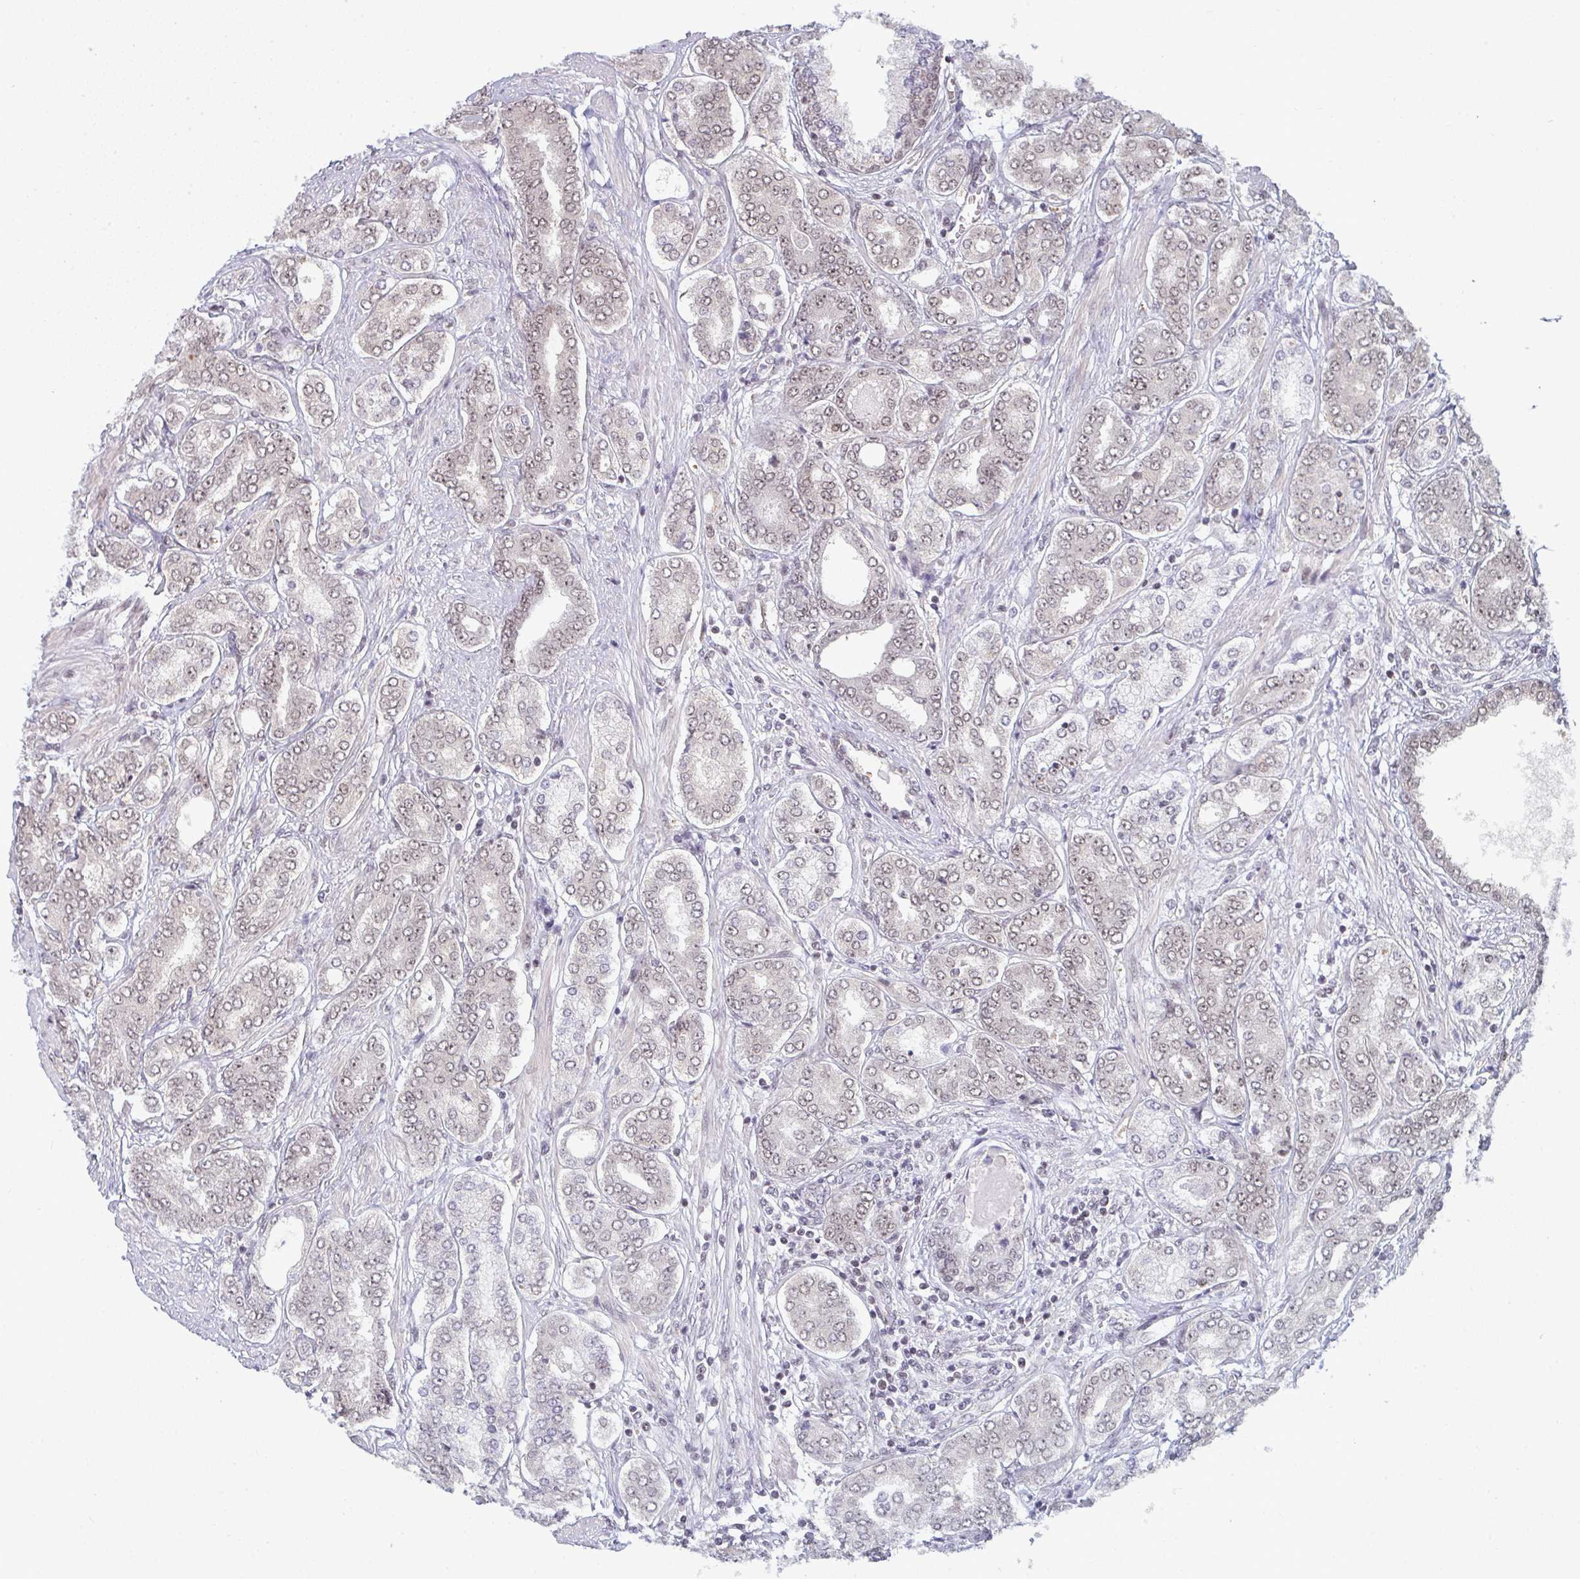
{"staining": {"intensity": "weak", "quantity": ">75%", "location": "nuclear"}, "tissue": "prostate cancer", "cell_type": "Tumor cells", "image_type": "cancer", "snomed": [{"axis": "morphology", "description": "Adenocarcinoma, High grade"}, {"axis": "topography", "description": "Prostate"}], "caption": "IHC histopathology image of neoplastic tissue: prostate cancer (high-grade adenocarcinoma) stained using immunohistochemistry reveals low levels of weak protein expression localized specifically in the nuclear of tumor cells, appearing as a nuclear brown color.", "gene": "ATF1", "patient": {"sex": "male", "age": 72}}